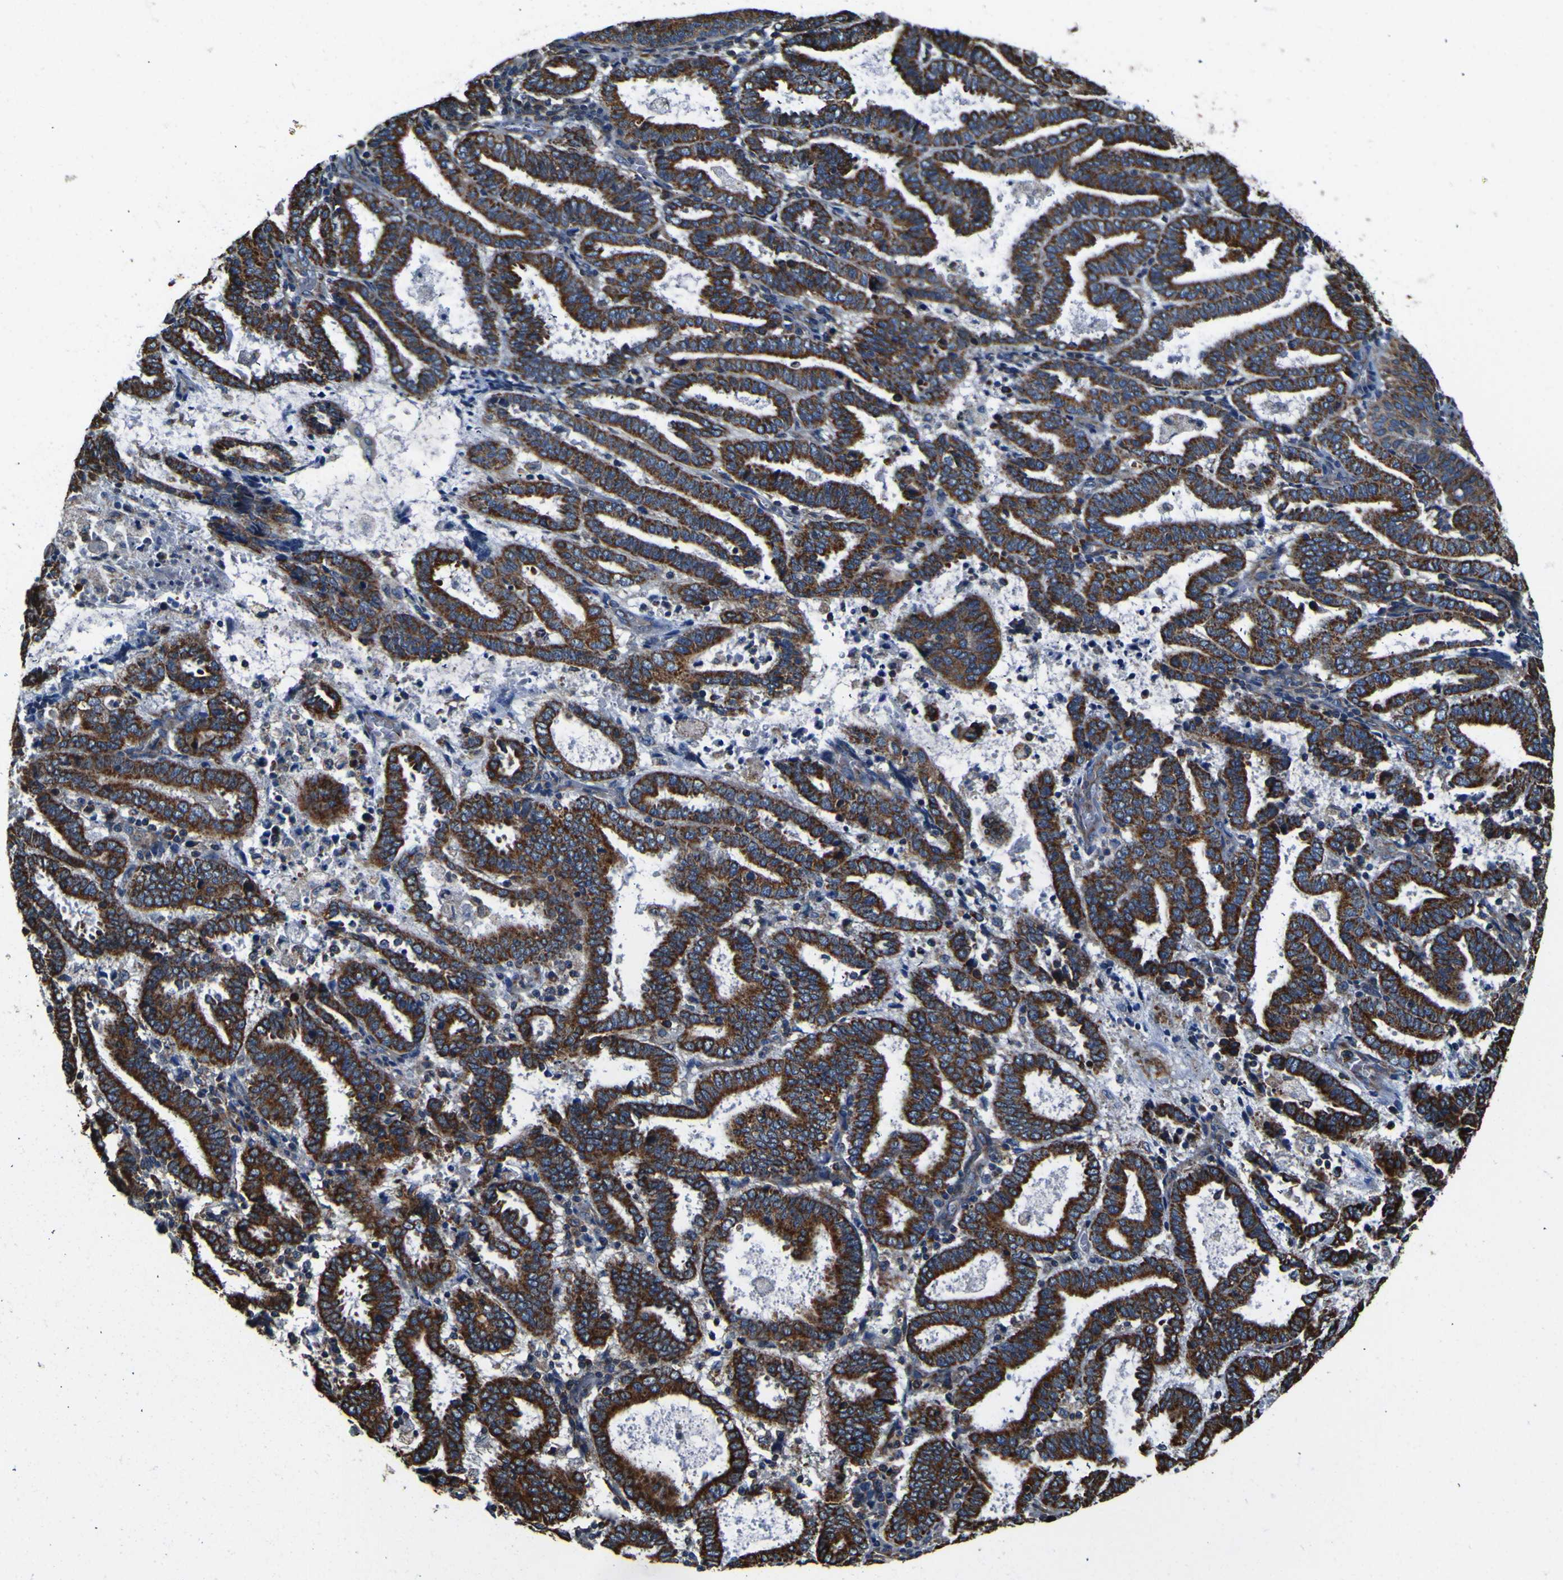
{"staining": {"intensity": "strong", "quantity": ">75%", "location": "cytoplasmic/membranous"}, "tissue": "endometrial cancer", "cell_type": "Tumor cells", "image_type": "cancer", "snomed": [{"axis": "morphology", "description": "Adenocarcinoma, NOS"}, {"axis": "topography", "description": "Uterus"}], "caption": "A histopathology image of human adenocarcinoma (endometrial) stained for a protein demonstrates strong cytoplasmic/membranous brown staining in tumor cells.", "gene": "INPP5A", "patient": {"sex": "female", "age": 83}}